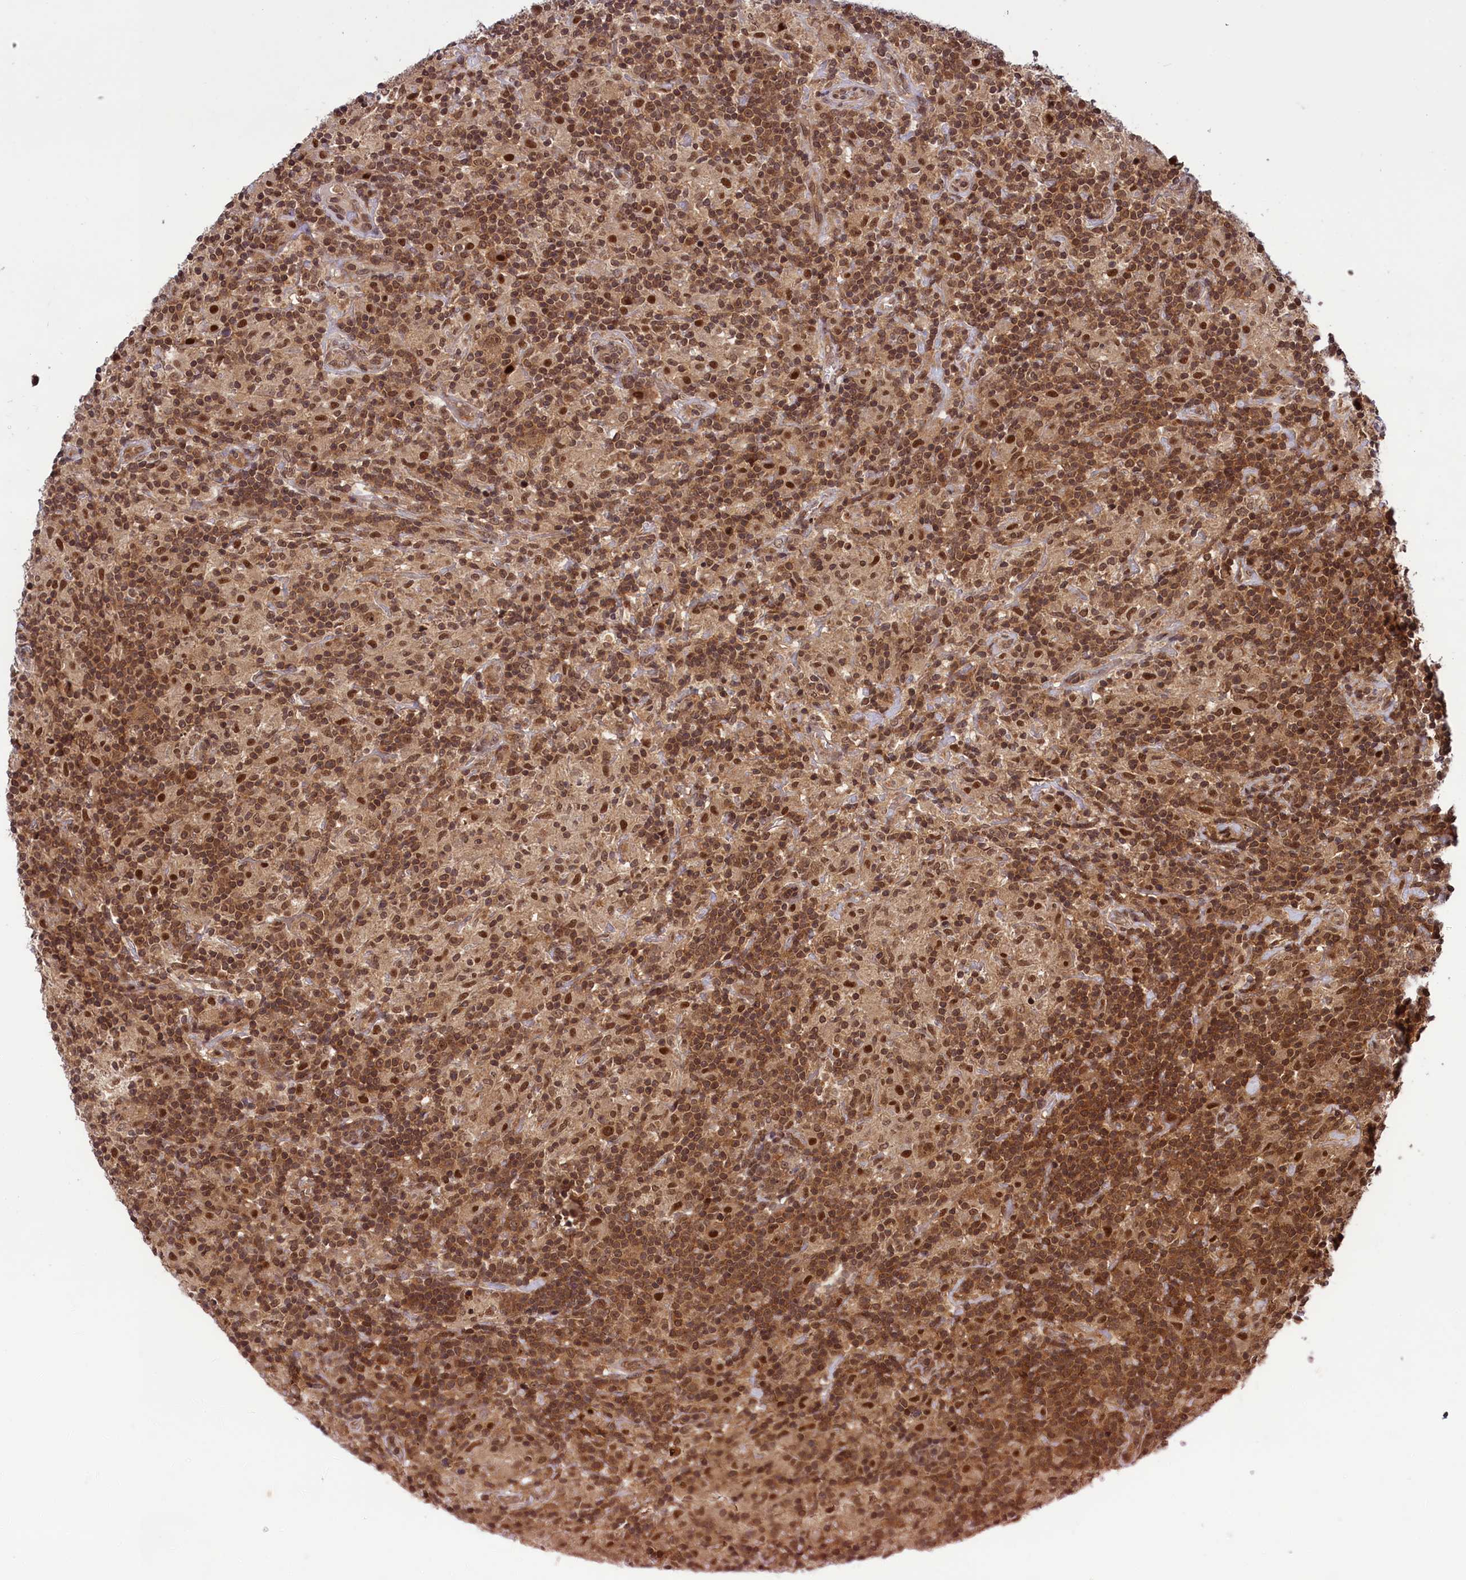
{"staining": {"intensity": "moderate", "quantity": ">75%", "location": "cytoplasmic/membranous,nuclear"}, "tissue": "lymphoma", "cell_type": "Tumor cells", "image_type": "cancer", "snomed": [{"axis": "morphology", "description": "Hodgkin's disease, NOS"}, {"axis": "topography", "description": "Lymph node"}], "caption": "Human Hodgkin's disease stained for a protein (brown) reveals moderate cytoplasmic/membranous and nuclear positive expression in about >75% of tumor cells.", "gene": "SLC7A6OS", "patient": {"sex": "male", "age": 70}}